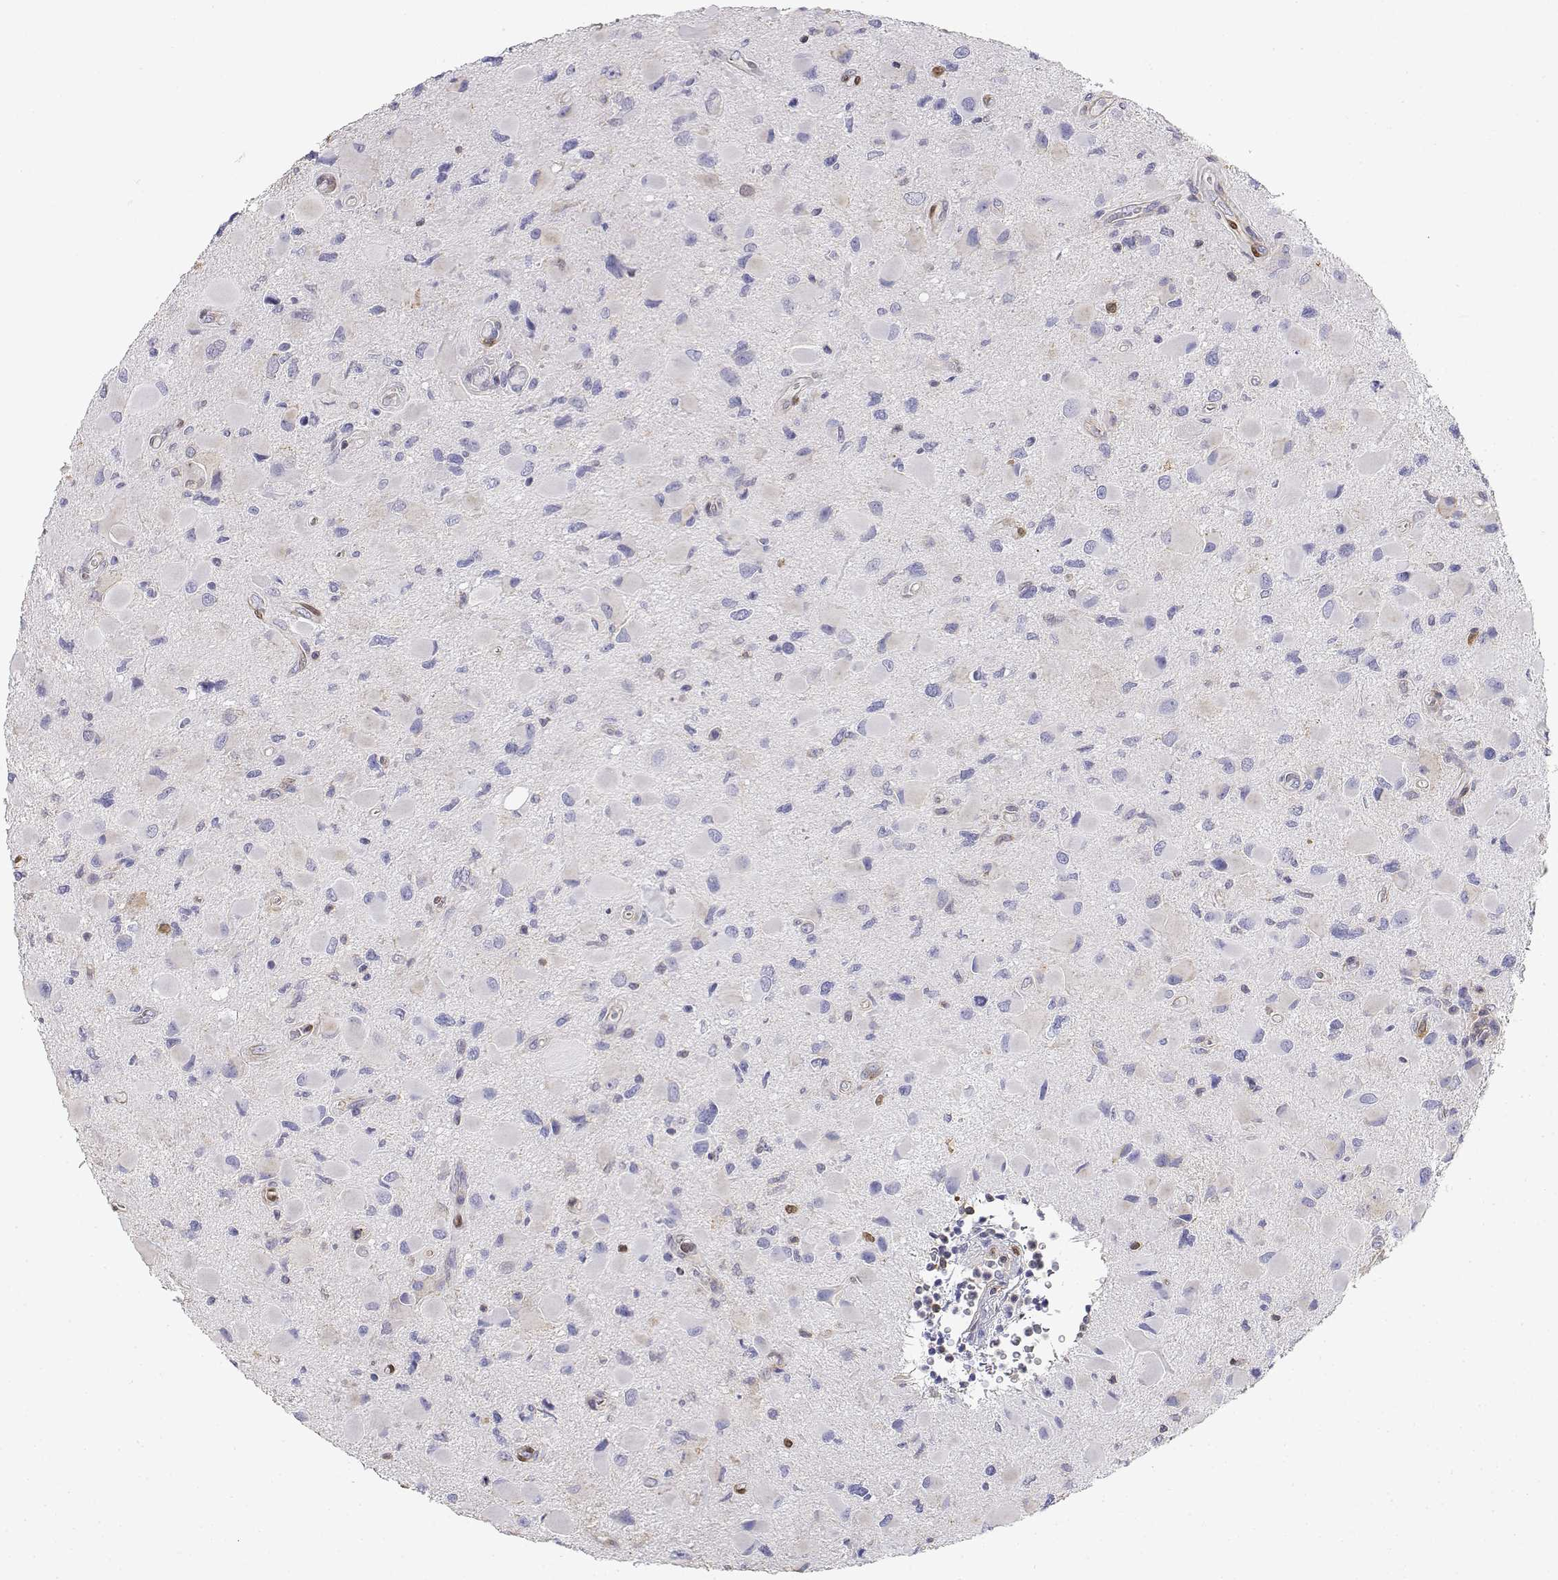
{"staining": {"intensity": "weak", "quantity": "<25%", "location": "cytoplasmic/membranous"}, "tissue": "glioma", "cell_type": "Tumor cells", "image_type": "cancer", "snomed": [{"axis": "morphology", "description": "Glioma, malignant, Low grade"}, {"axis": "topography", "description": "Brain"}], "caption": "Micrograph shows no significant protein staining in tumor cells of glioma.", "gene": "ADA", "patient": {"sex": "female", "age": 32}}